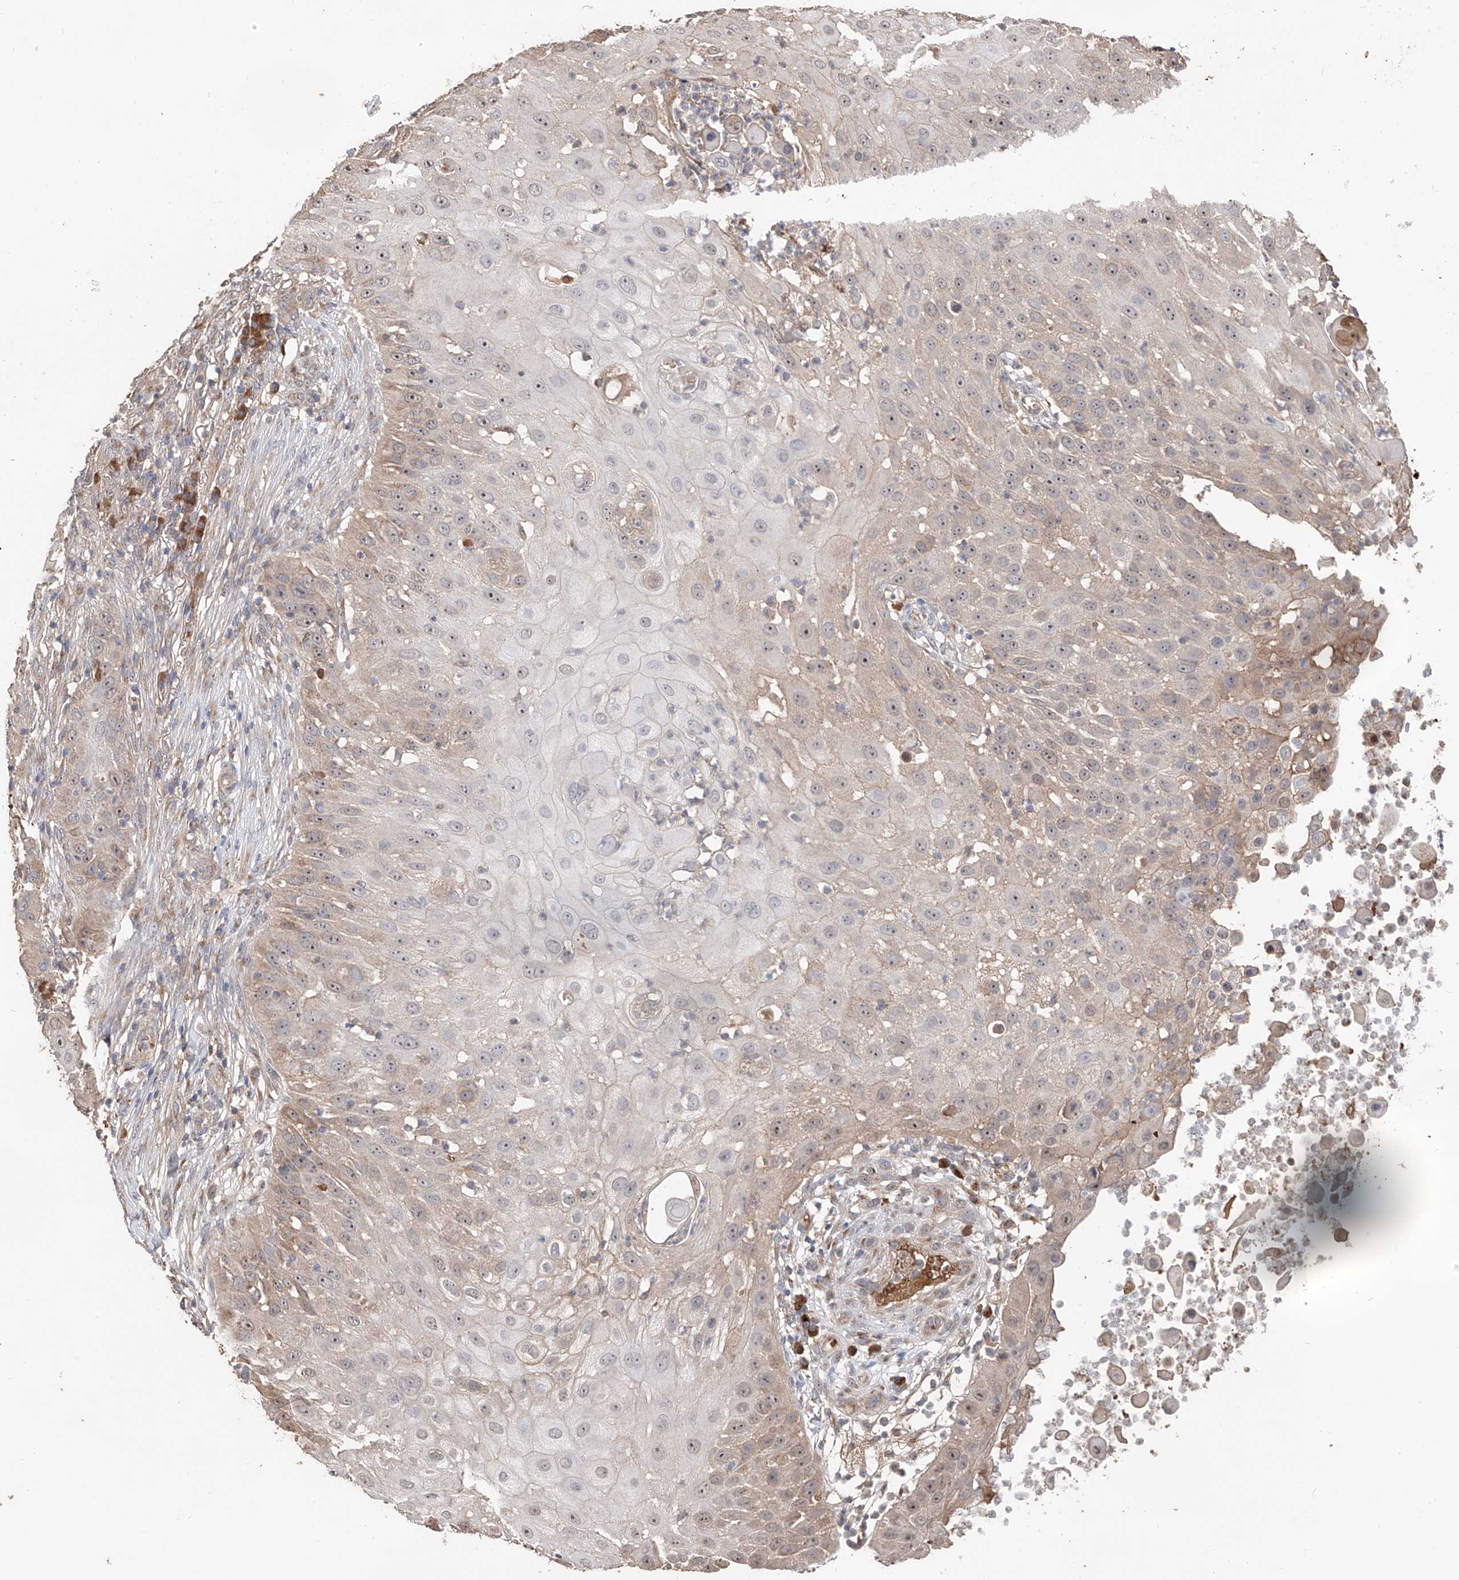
{"staining": {"intensity": "weak", "quantity": "<25%", "location": "cytoplasmic/membranous,nuclear"}, "tissue": "skin cancer", "cell_type": "Tumor cells", "image_type": "cancer", "snomed": [{"axis": "morphology", "description": "Squamous cell carcinoma, NOS"}, {"axis": "topography", "description": "Skin"}], "caption": "Skin cancer stained for a protein using immunohistochemistry (IHC) demonstrates no positivity tumor cells.", "gene": "EDN1", "patient": {"sex": "female", "age": 44}}